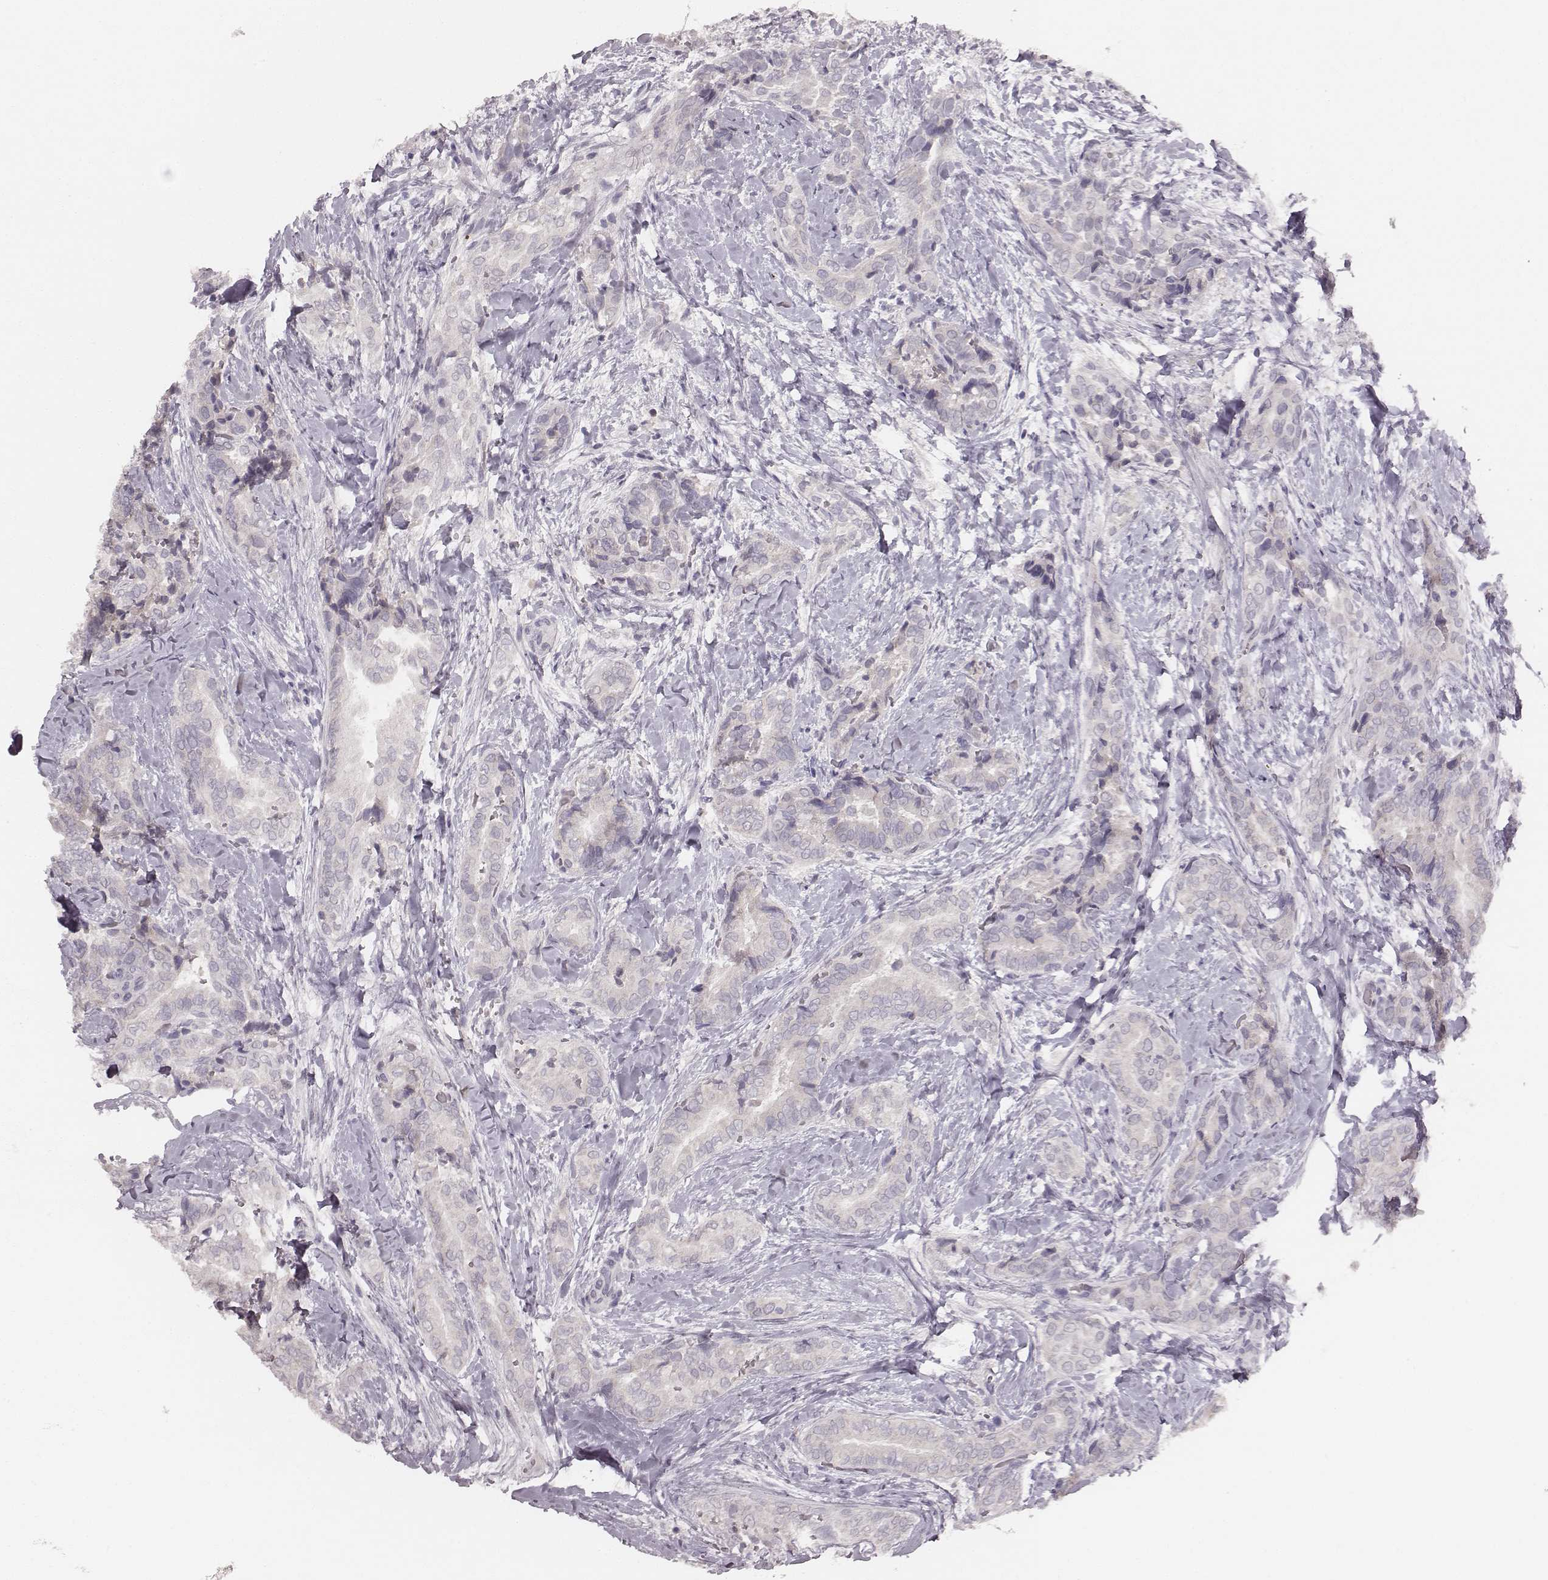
{"staining": {"intensity": "negative", "quantity": "none", "location": "none"}, "tissue": "thyroid cancer", "cell_type": "Tumor cells", "image_type": "cancer", "snomed": [{"axis": "morphology", "description": "Papillary adenocarcinoma, NOS"}, {"axis": "topography", "description": "Thyroid gland"}], "caption": "Immunohistochemistry of human thyroid cancer demonstrates no staining in tumor cells. (DAB (3,3'-diaminobenzidine) immunohistochemistry (IHC), high magnification).", "gene": "LY6K", "patient": {"sex": "male", "age": 61}}